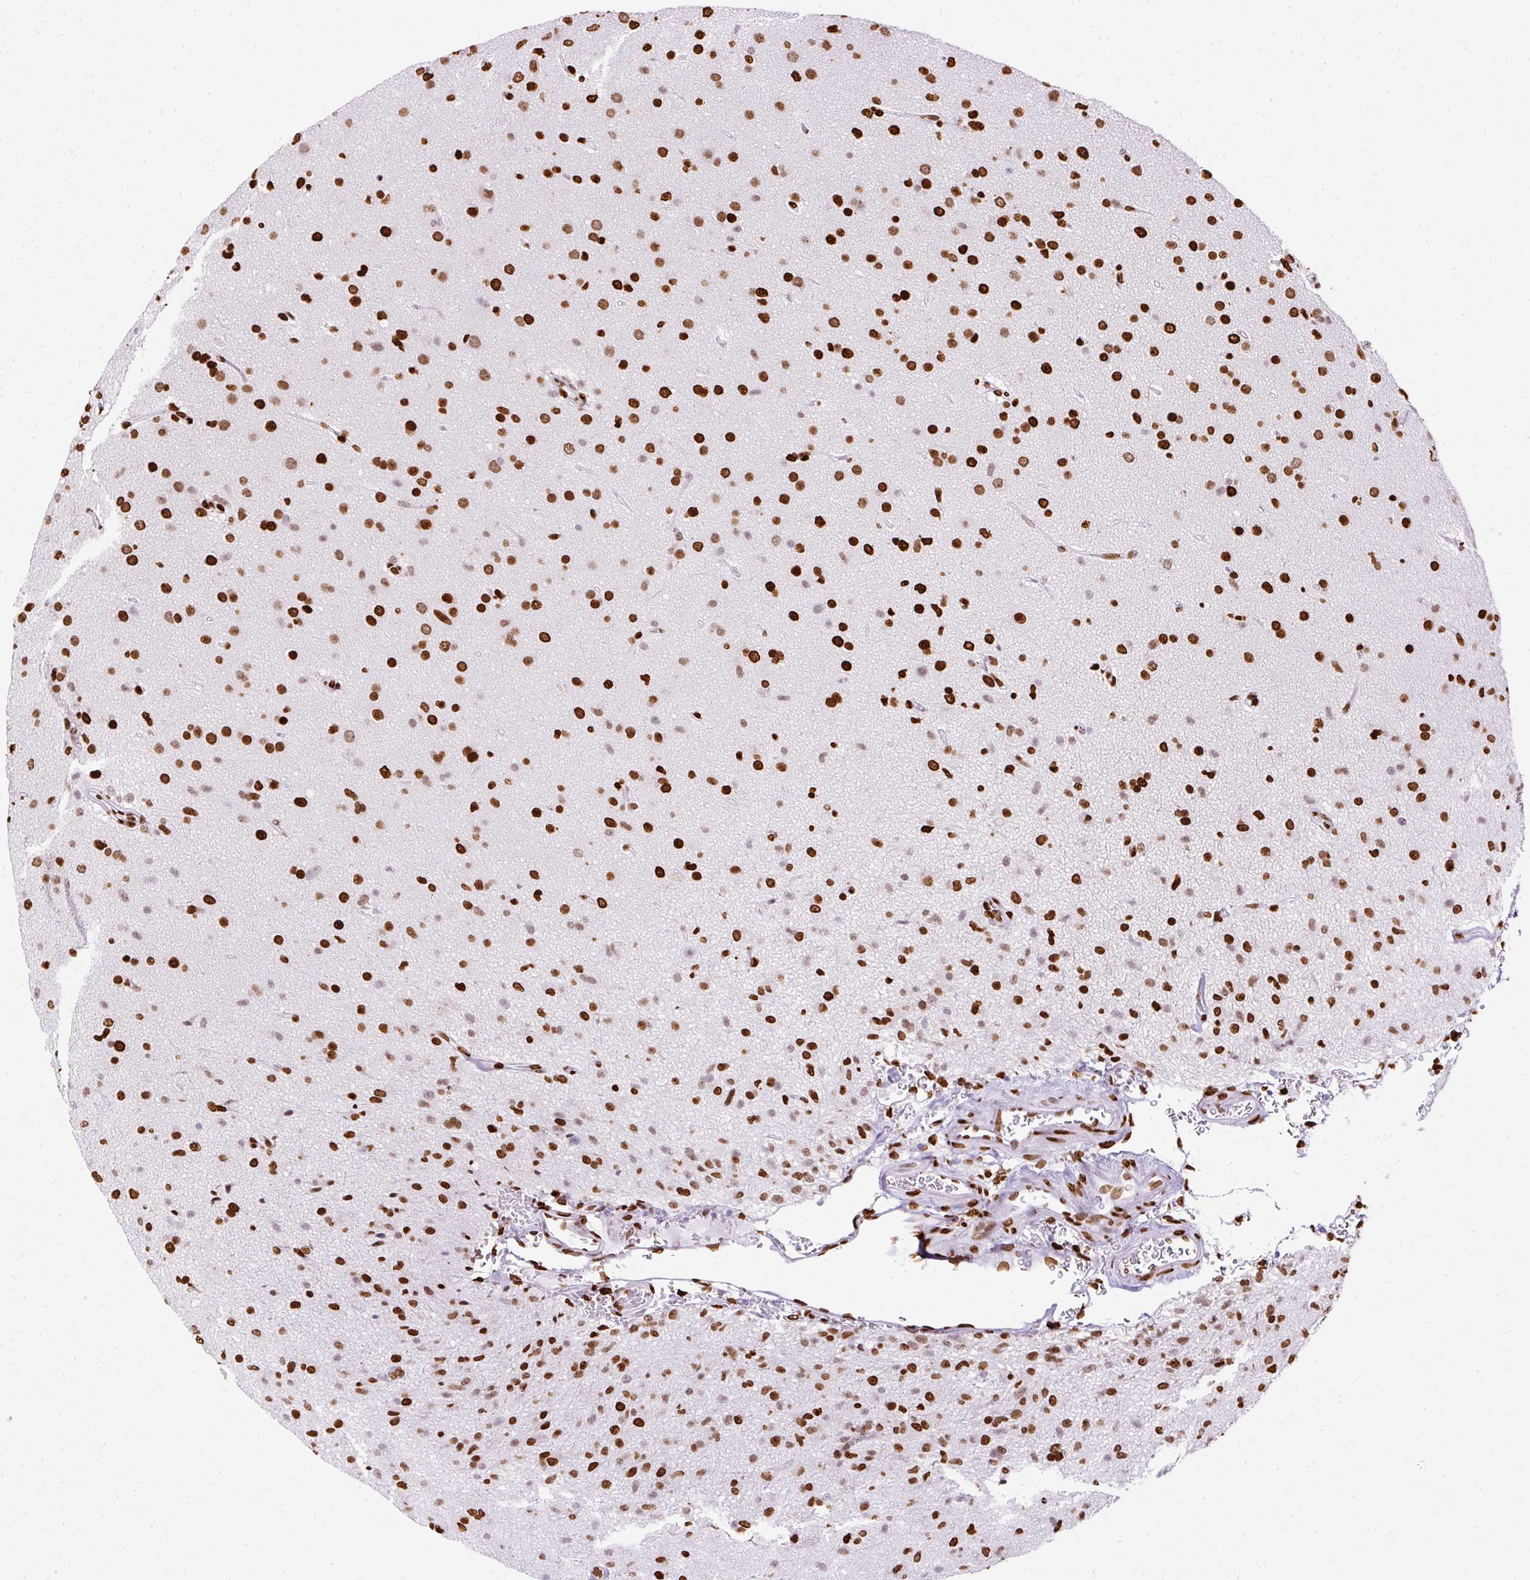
{"staining": {"intensity": "strong", "quantity": ">75%", "location": "nuclear"}, "tissue": "glioma", "cell_type": "Tumor cells", "image_type": "cancer", "snomed": [{"axis": "morphology", "description": "Glioma, malignant, Low grade"}, {"axis": "topography", "description": "Brain"}], "caption": "Low-grade glioma (malignant) tissue demonstrates strong nuclear staining in about >75% of tumor cells The staining was performed using DAB, with brown indicating positive protein expression. Nuclei are stained blue with hematoxylin.", "gene": "TMEM184C", "patient": {"sex": "male", "age": 65}}